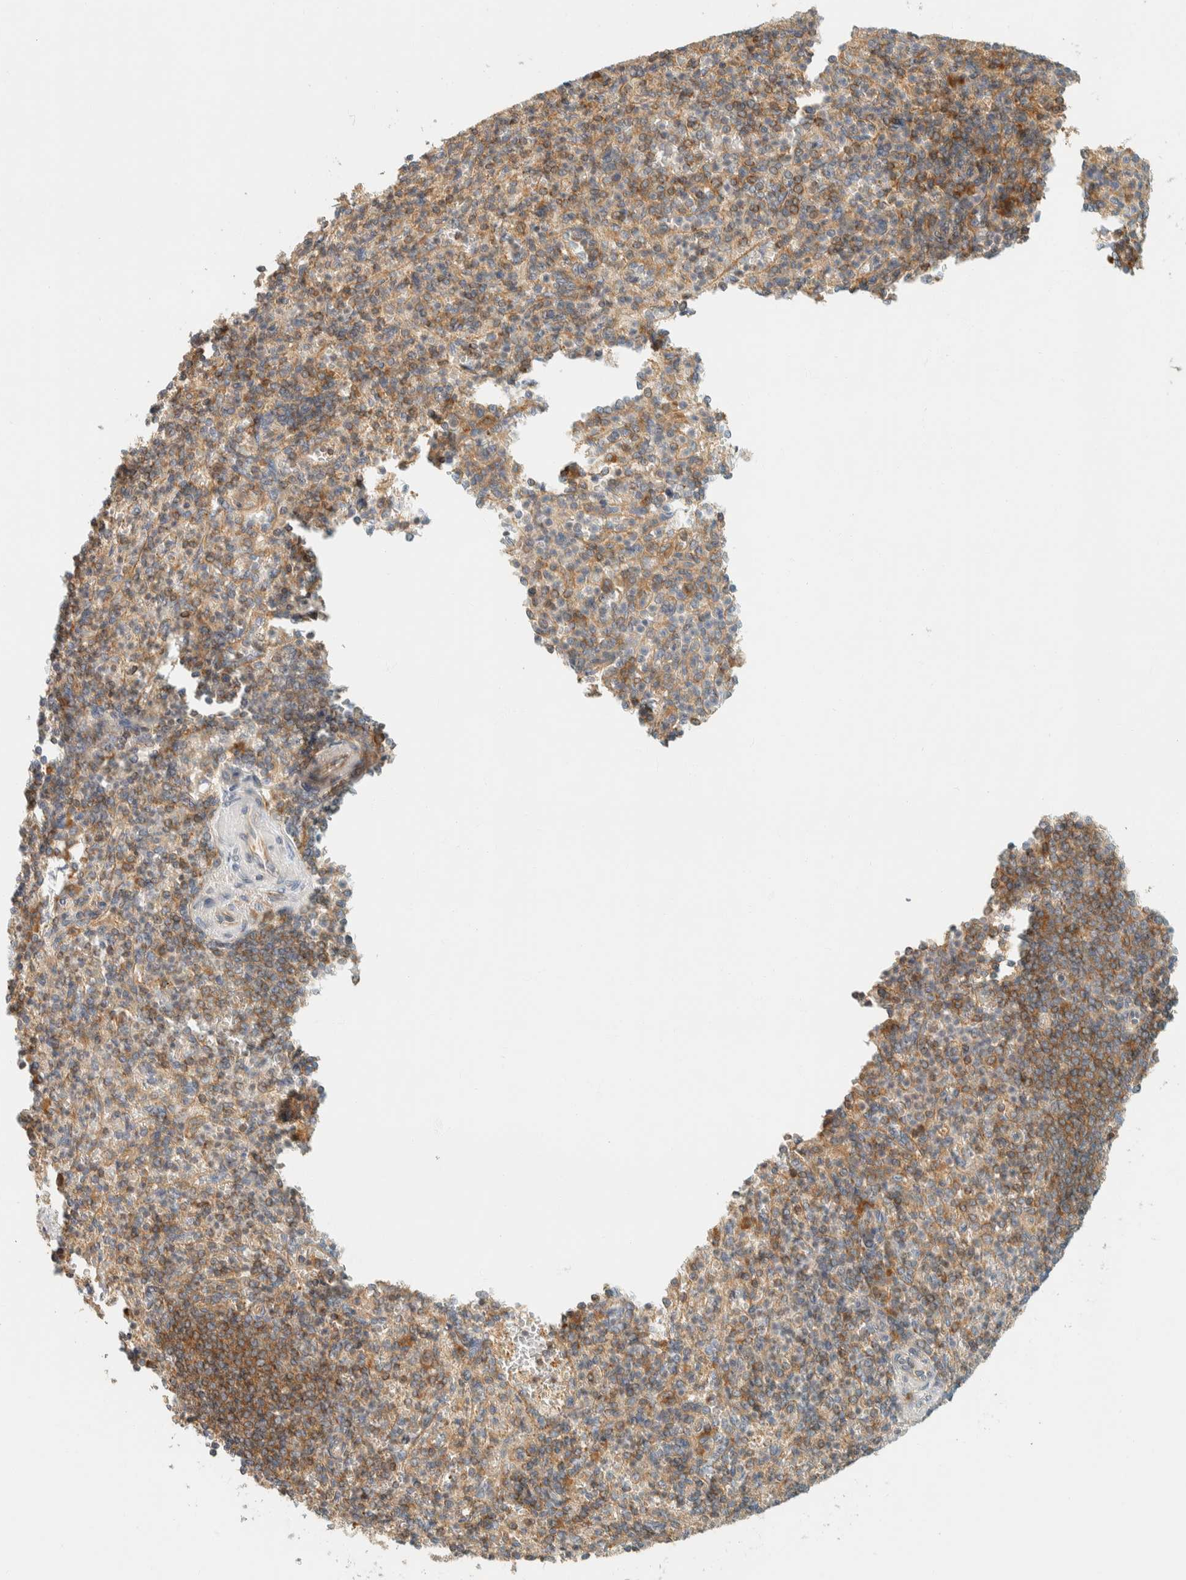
{"staining": {"intensity": "moderate", "quantity": "25%-75%", "location": "cytoplasmic/membranous"}, "tissue": "spleen", "cell_type": "Cells in red pulp", "image_type": "normal", "snomed": [{"axis": "morphology", "description": "Normal tissue, NOS"}, {"axis": "topography", "description": "Spleen"}], "caption": "Protein staining by IHC displays moderate cytoplasmic/membranous positivity in about 25%-75% of cells in red pulp in unremarkable spleen. (IHC, brightfield microscopy, high magnification).", "gene": "ARFGEF1", "patient": {"sex": "female", "age": 74}}